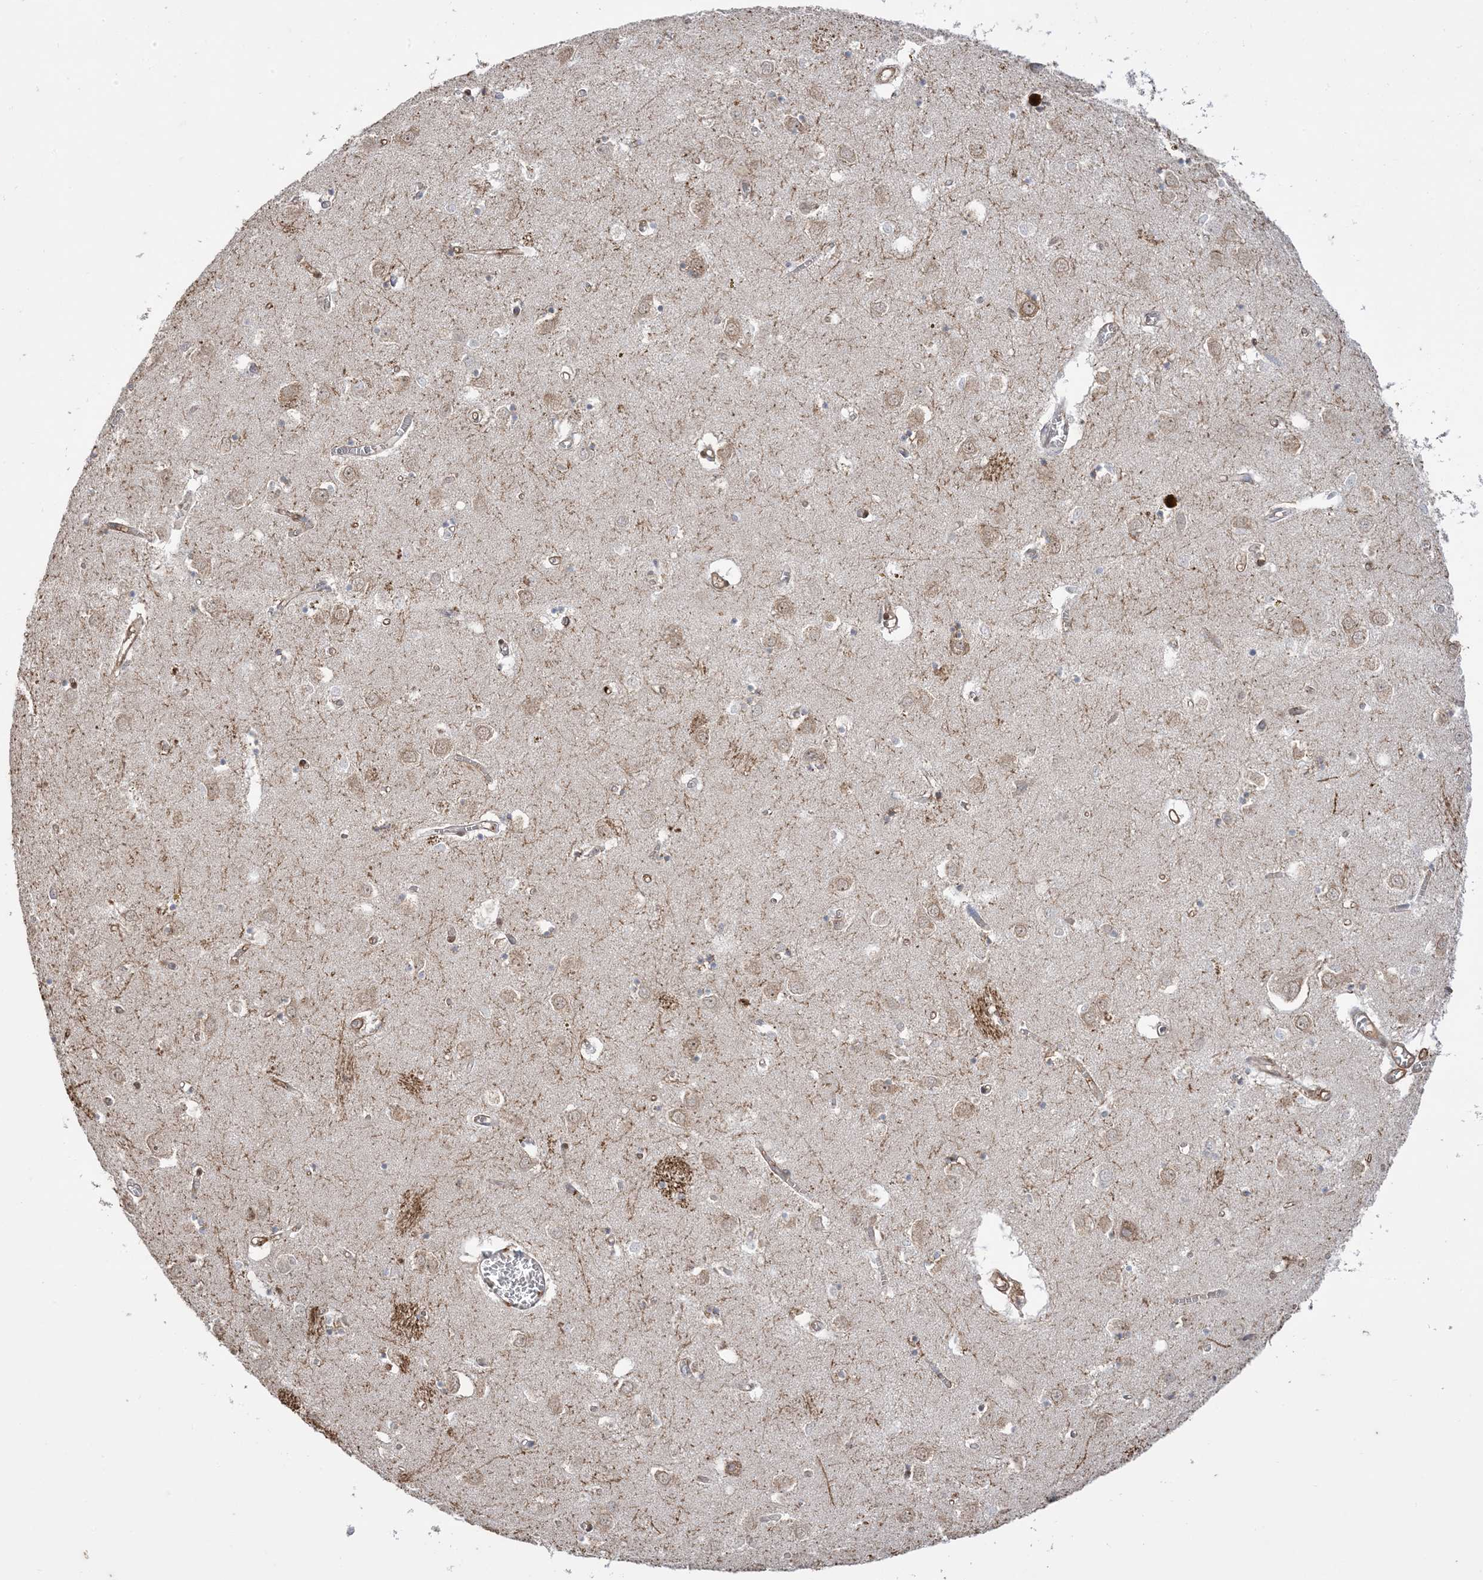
{"staining": {"intensity": "weak", "quantity": "<25%", "location": "cytoplasmic/membranous"}, "tissue": "caudate", "cell_type": "Glial cells", "image_type": "normal", "snomed": [{"axis": "morphology", "description": "Normal tissue, NOS"}, {"axis": "topography", "description": "Lateral ventricle wall"}], "caption": "DAB immunohistochemical staining of unremarkable caudate reveals no significant staining in glial cells. (Brightfield microscopy of DAB (3,3'-diaminobenzidine) IHC at high magnification).", "gene": "XRN1", "patient": {"sex": "male", "age": 70}}